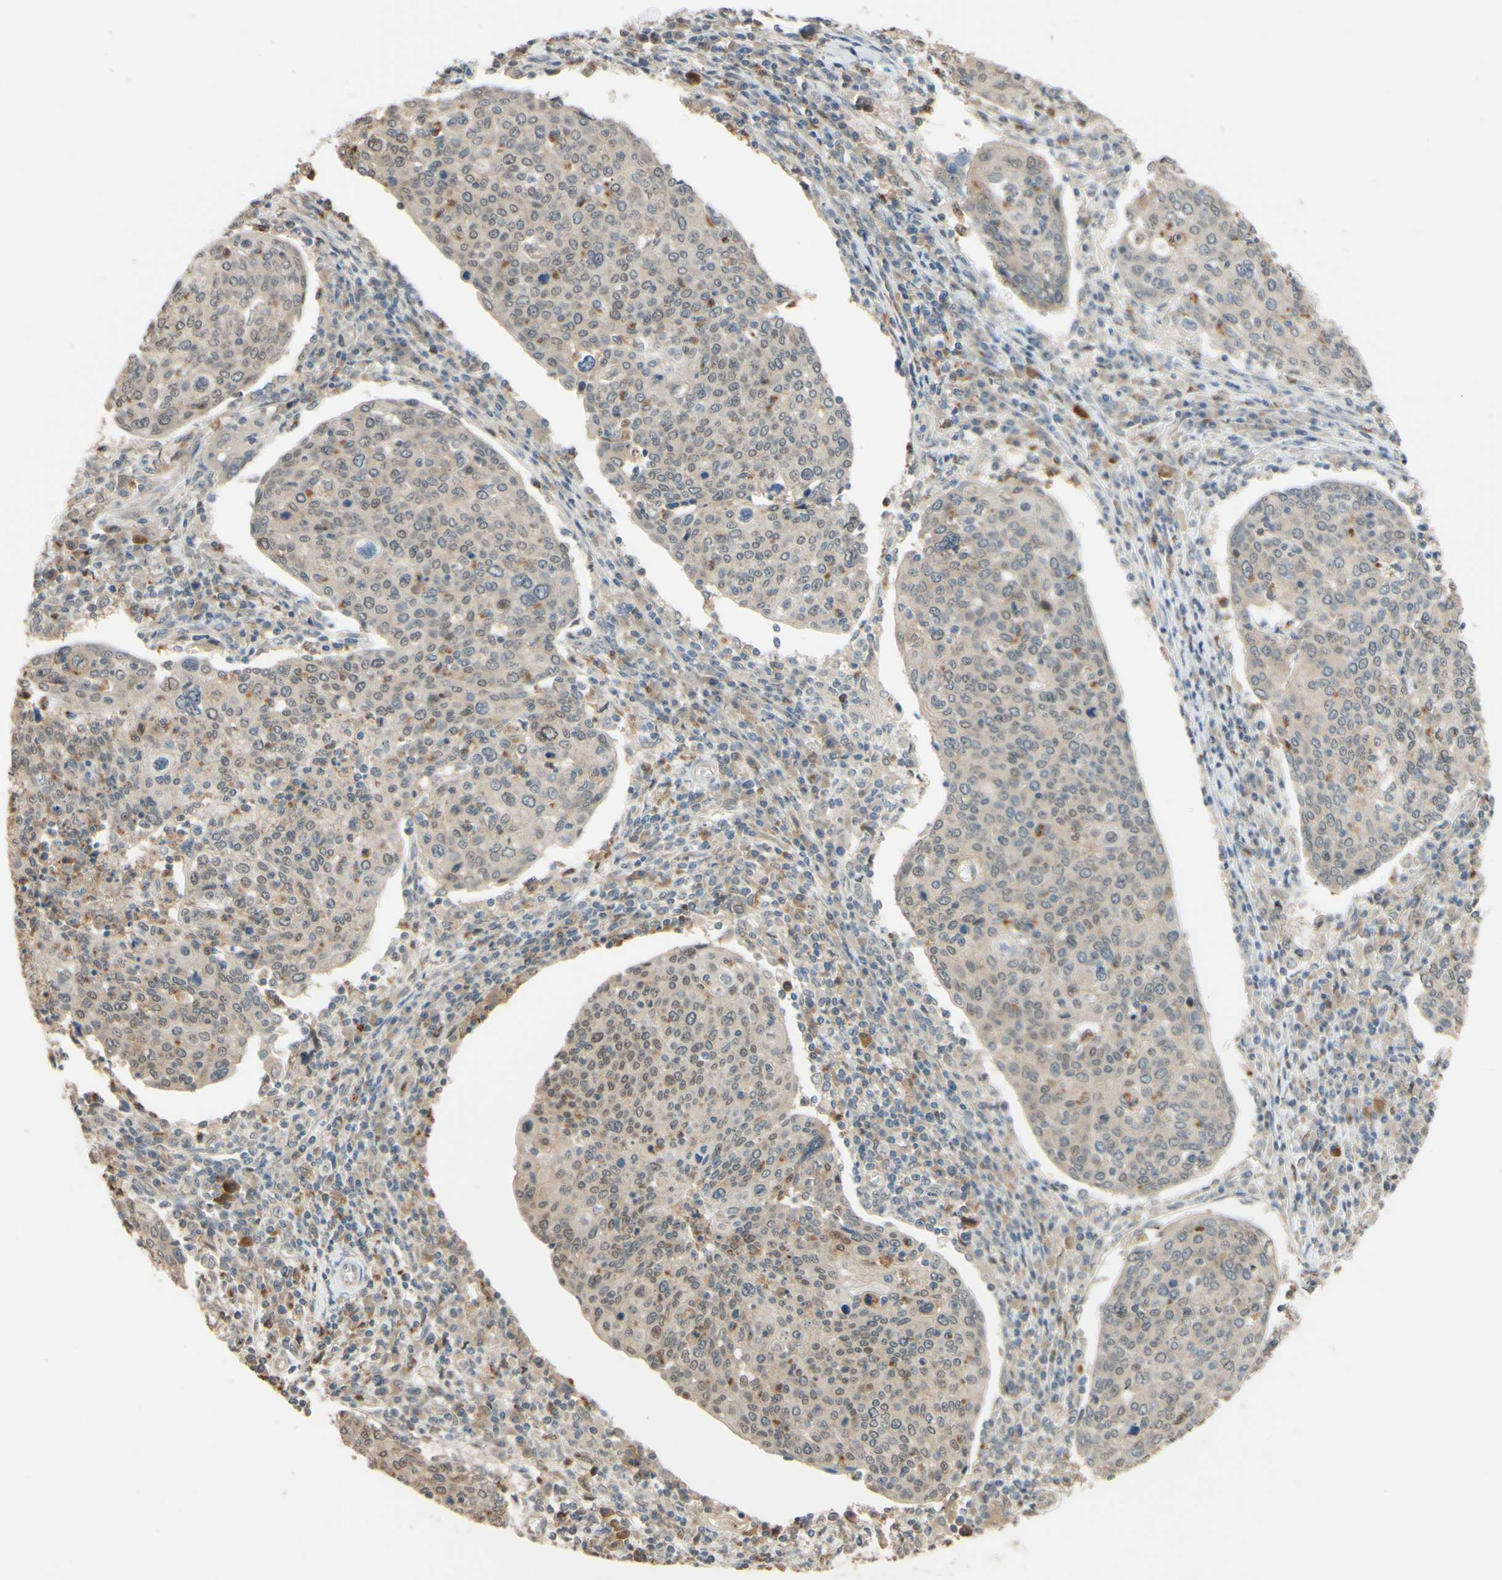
{"staining": {"intensity": "weak", "quantity": ">75%", "location": "cytoplasmic/membranous"}, "tissue": "cervical cancer", "cell_type": "Tumor cells", "image_type": "cancer", "snomed": [{"axis": "morphology", "description": "Squamous cell carcinoma, NOS"}, {"axis": "topography", "description": "Cervix"}], "caption": "There is low levels of weak cytoplasmic/membranous staining in tumor cells of cervical cancer (squamous cell carcinoma), as demonstrated by immunohistochemical staining (brown color).", "gene": "SMIM19", "patient": {"sex": "female", "age": 40}}